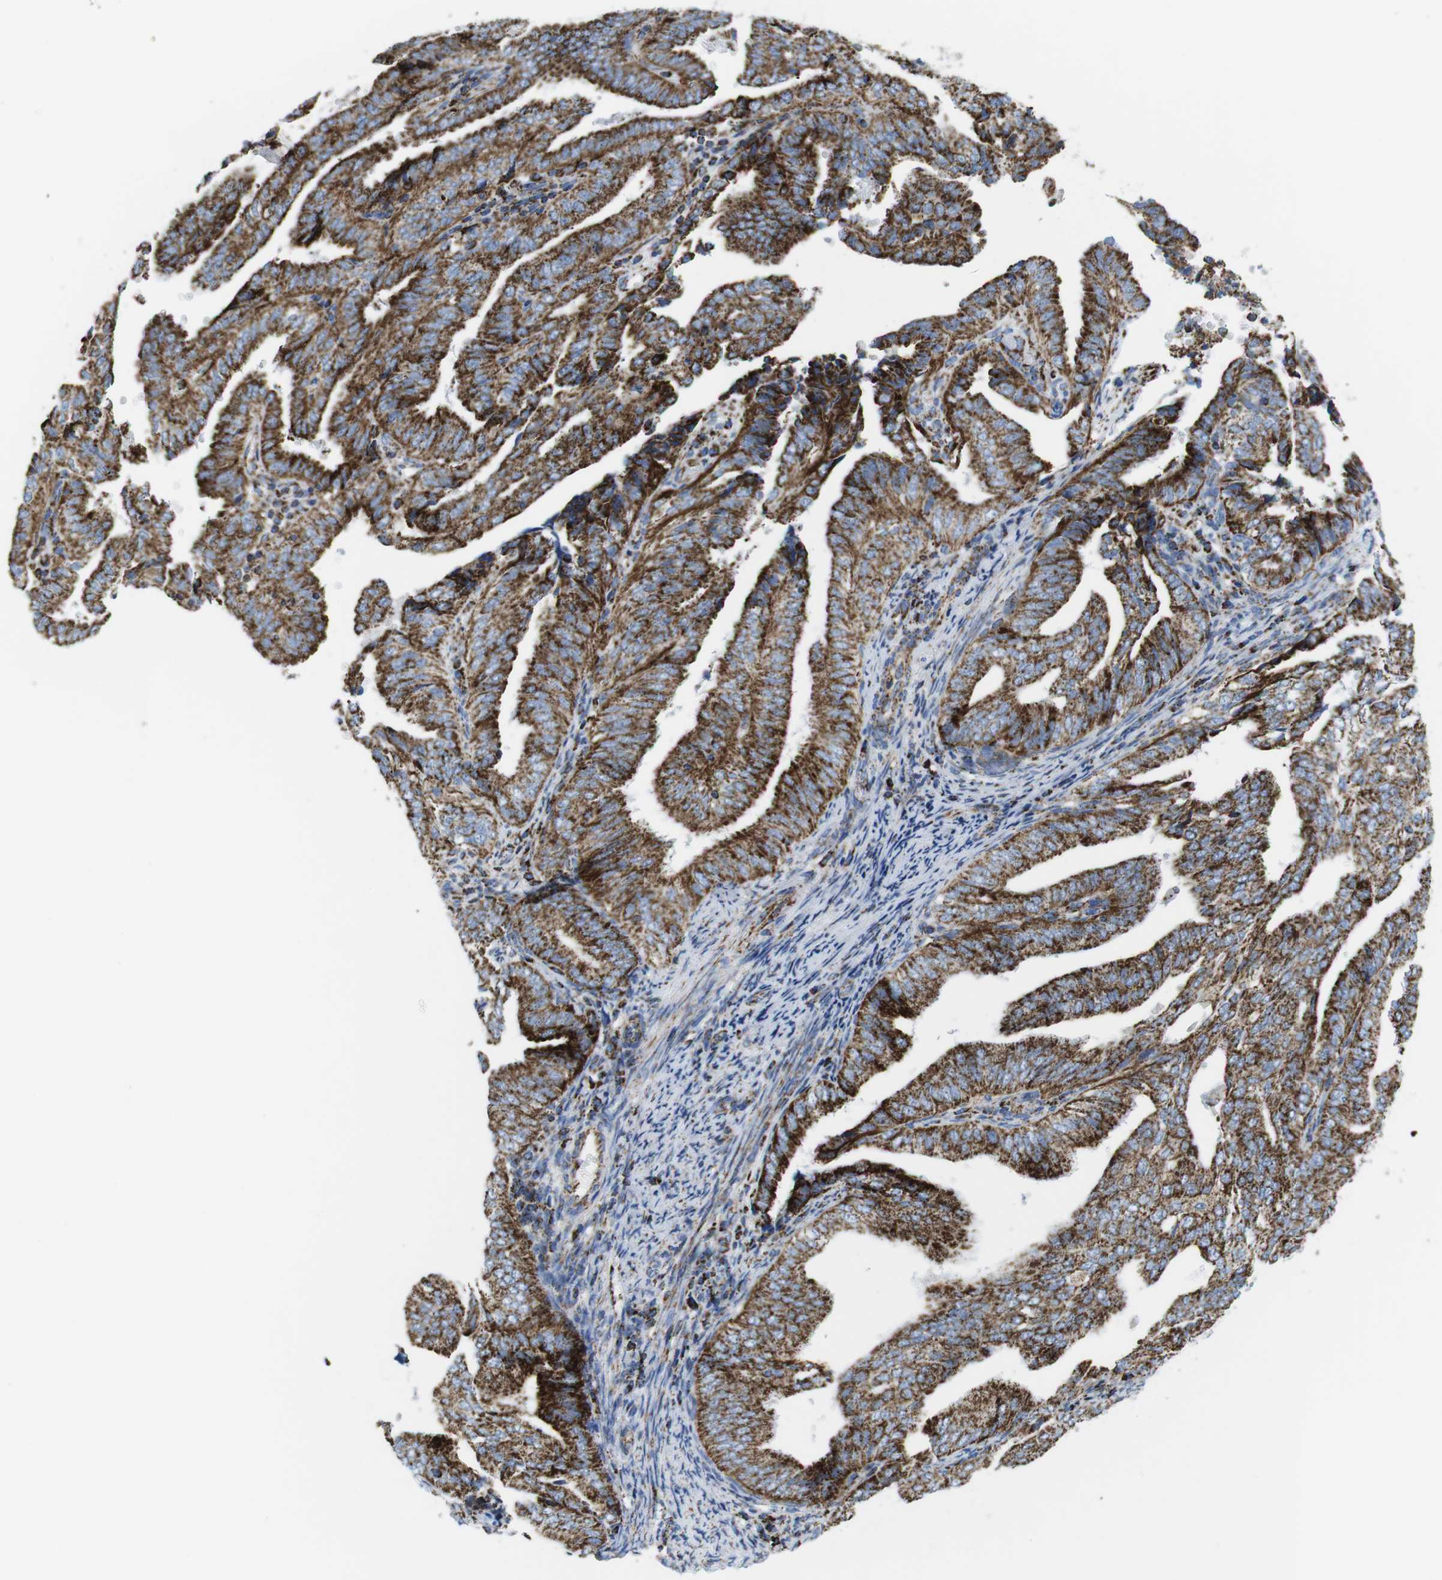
{"staining": {"intensity": "strong", "quantity": ">75%", "location": "cytoplasmic/membranous"}, "tissue": "endometrial cancer", "cell_type": "Tumor cells", "image_type": "cancer", "snomed": [{"axis": "morphology", "description": "Adenocarcinoma, NOS"}, {"axis": "topography", "description": "Endometrium"}], "caption": "A photomicrograph of adenocarcinoma (endometrial) stained for a protein shows strong cytoplasmic/membranous brown staining in tumor cells.", "gene": "ATP5PO", "patient": {"sex": "female", "age": 58}}